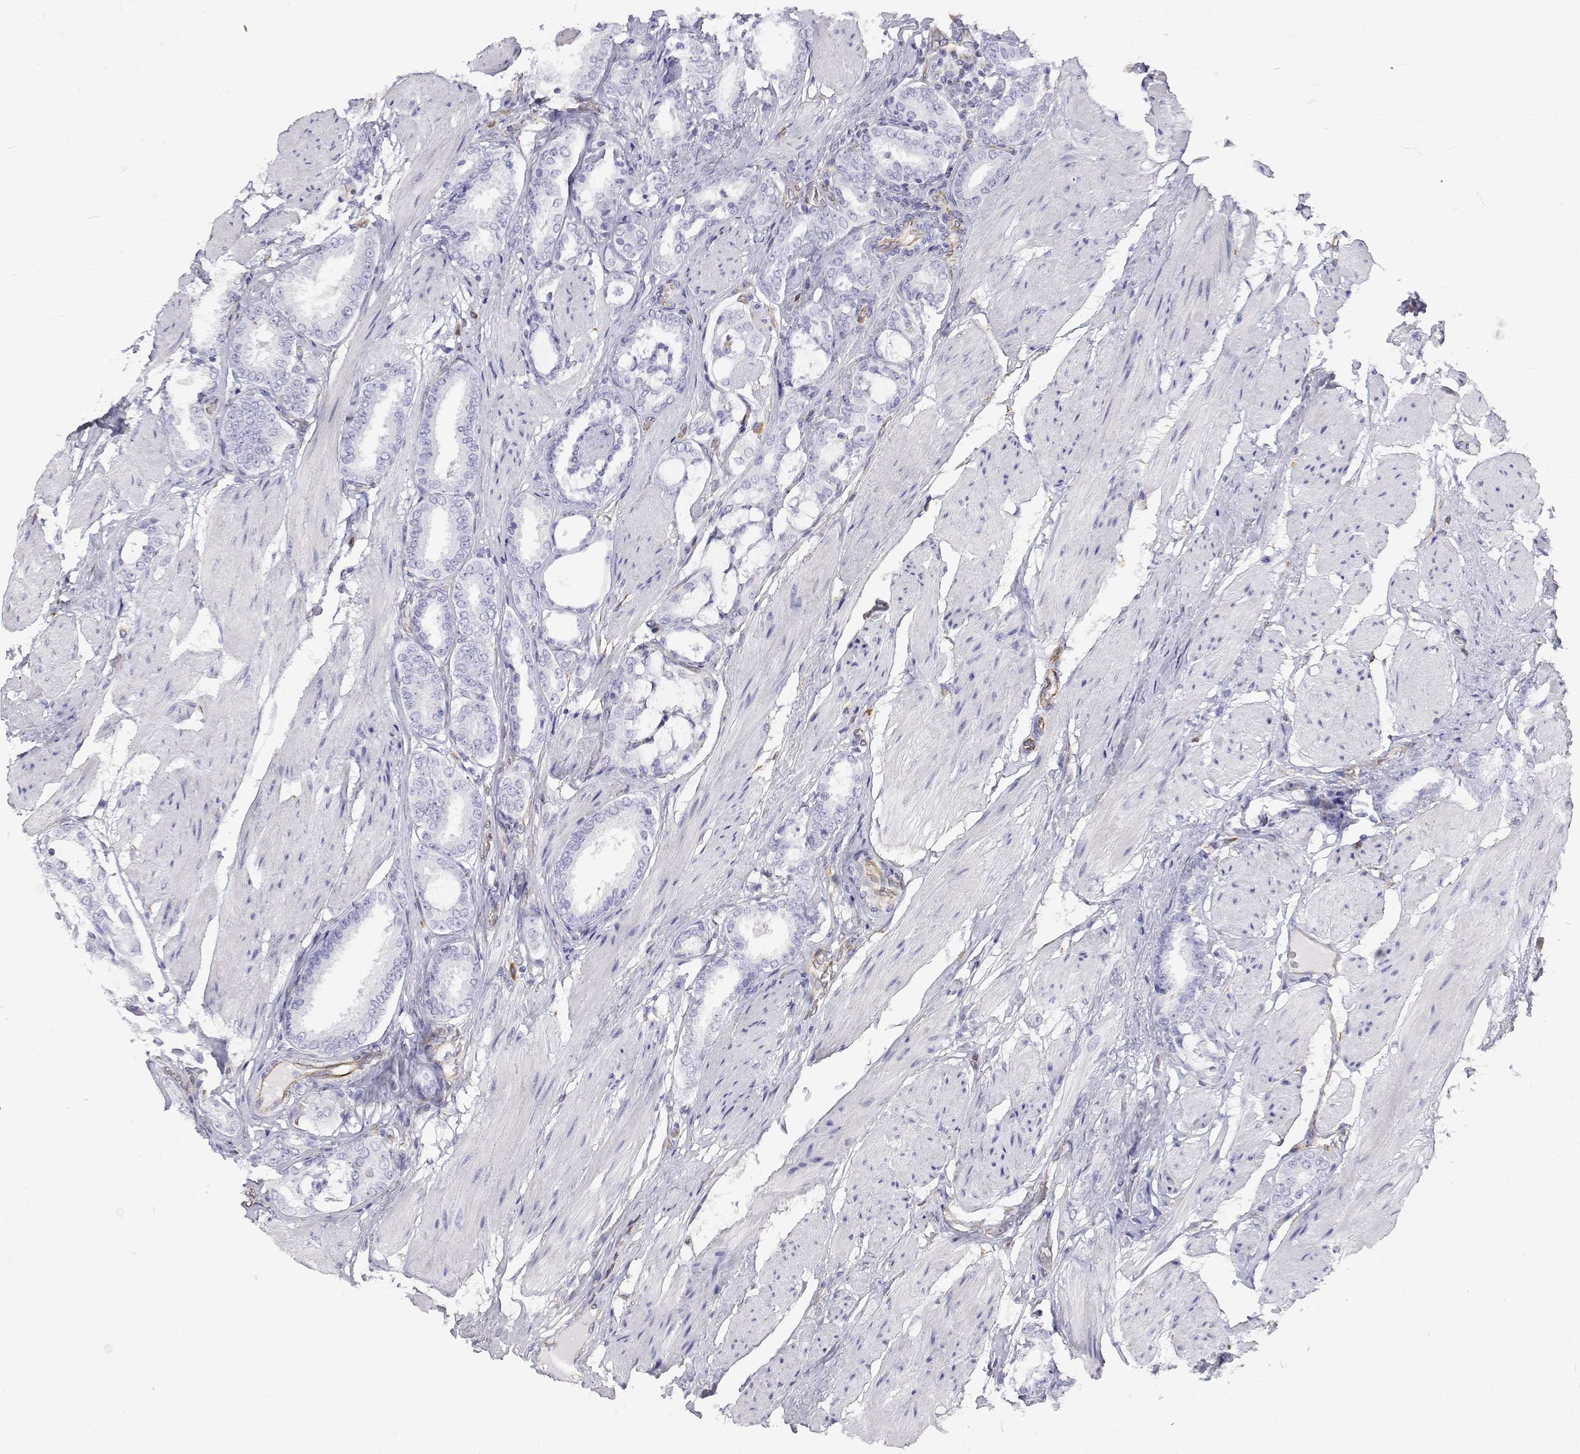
{"staining": {"intensity": "negative", "quantity": "none", "location": "none"}, "tissue": "prostate cancer", "cell_type": "Tumor cells", "image_type": "cancer", "snomed": [{"axis": "morphology", "description": "Adenocarcinoma, High grade"}, {"axis": "topography", "description": "Prostate"}], "caption": "Immunohistochemistry (IHC) photomicrograph of prostate high-grade adenocarcinoma stained for a protein (brown), which exhibits no expression in tumor cells. (DAB immunohistochemistry visualized using brightfield microscopy, high magnification).", "gene": "OPRPN", "patient": {"sex": "male", "age": 63}}